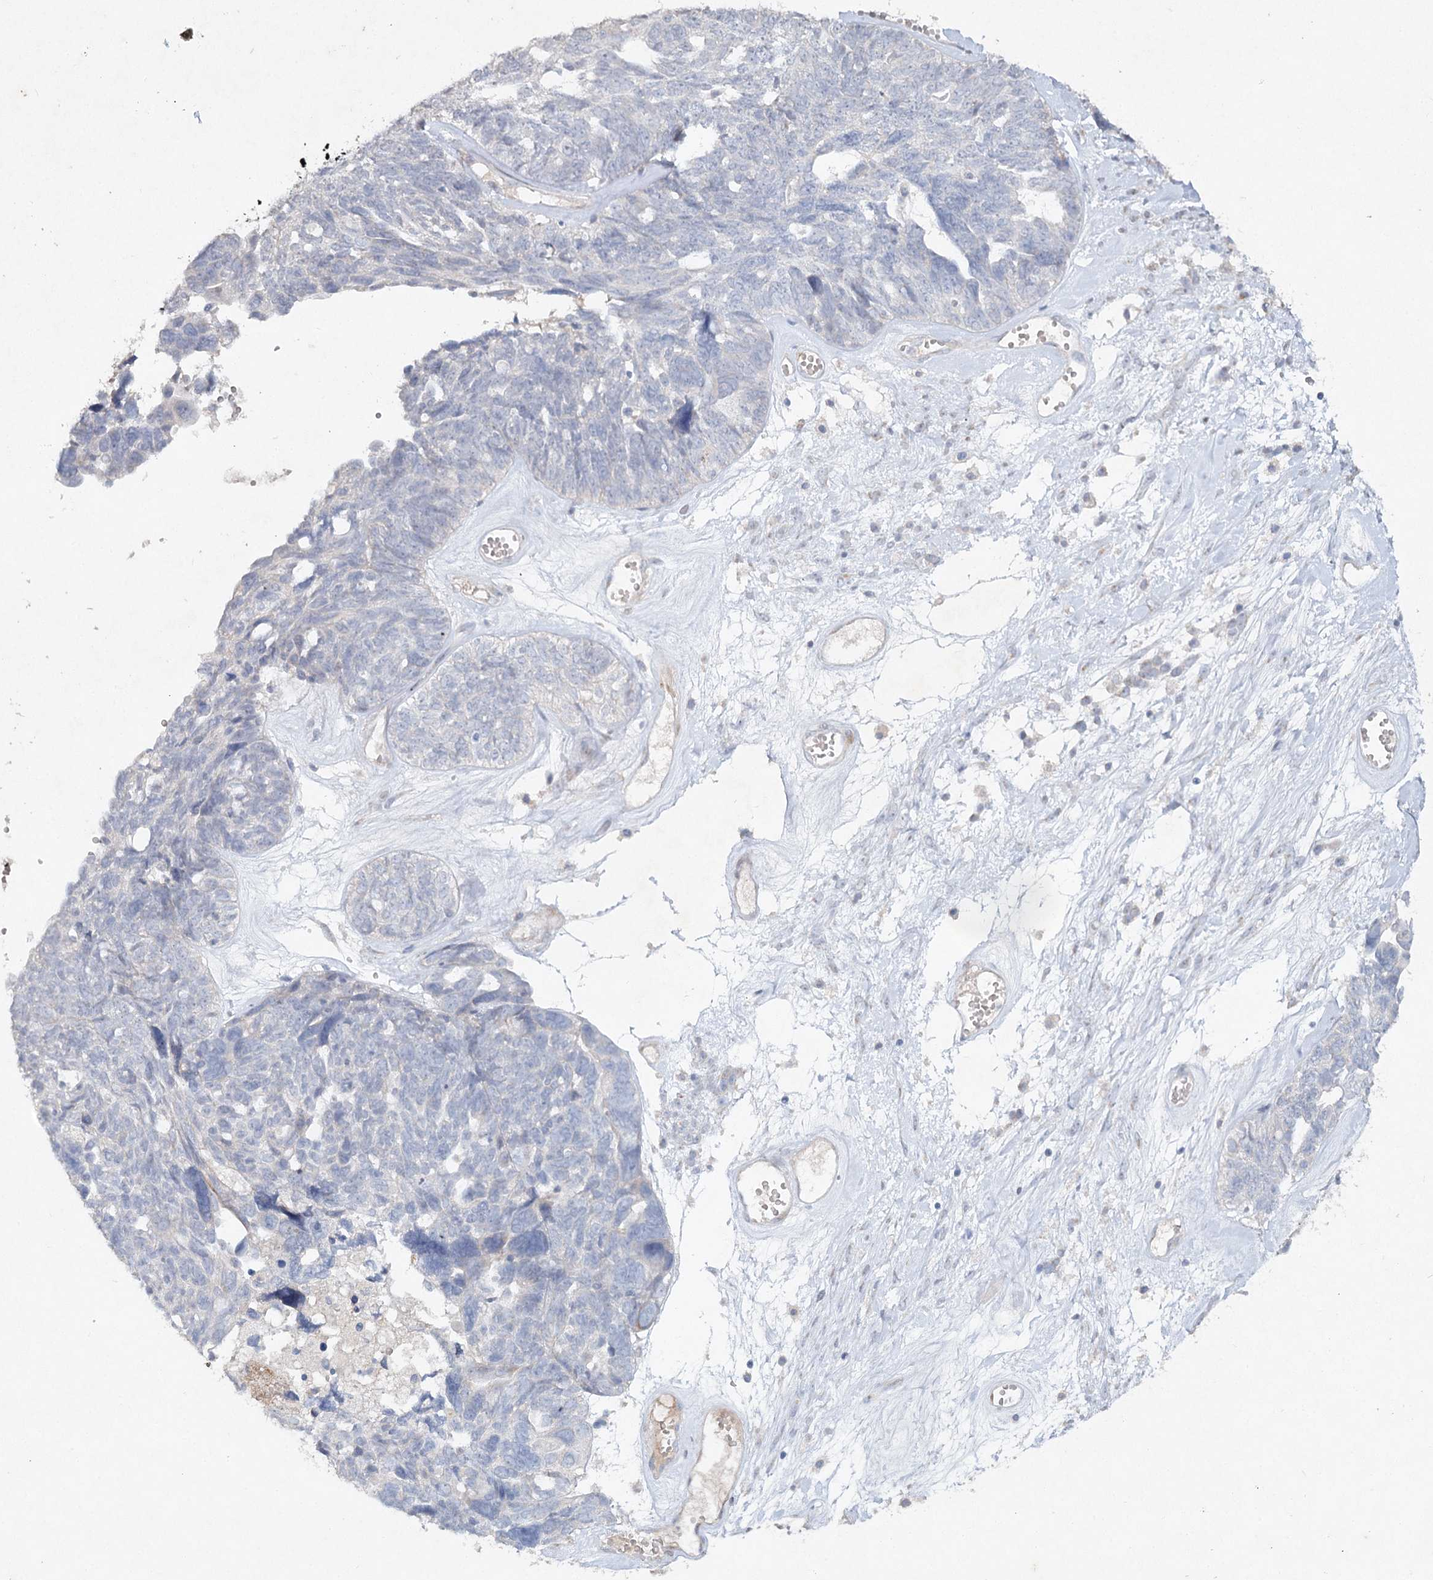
{"staining": {"intensity": "negative", "quantity": "none", "location": "none"}, "tissue": "ovarian cancer", "cell_type": "Tumor cells", "image_type": "cancer", "snomed": [{"axis": "morphology", "description": "Cystadenocarcinoma, serous, NOS"}, {"axis": "topography", "description": "Ovary"}], "caption": "This is a photomicrograph of IHC staining of serous cystadenocarcinoma (ovarian), which shows no staining in tumor cells.", "gene": "RFX6", "patient": {"sex": "female", "age": 79}}